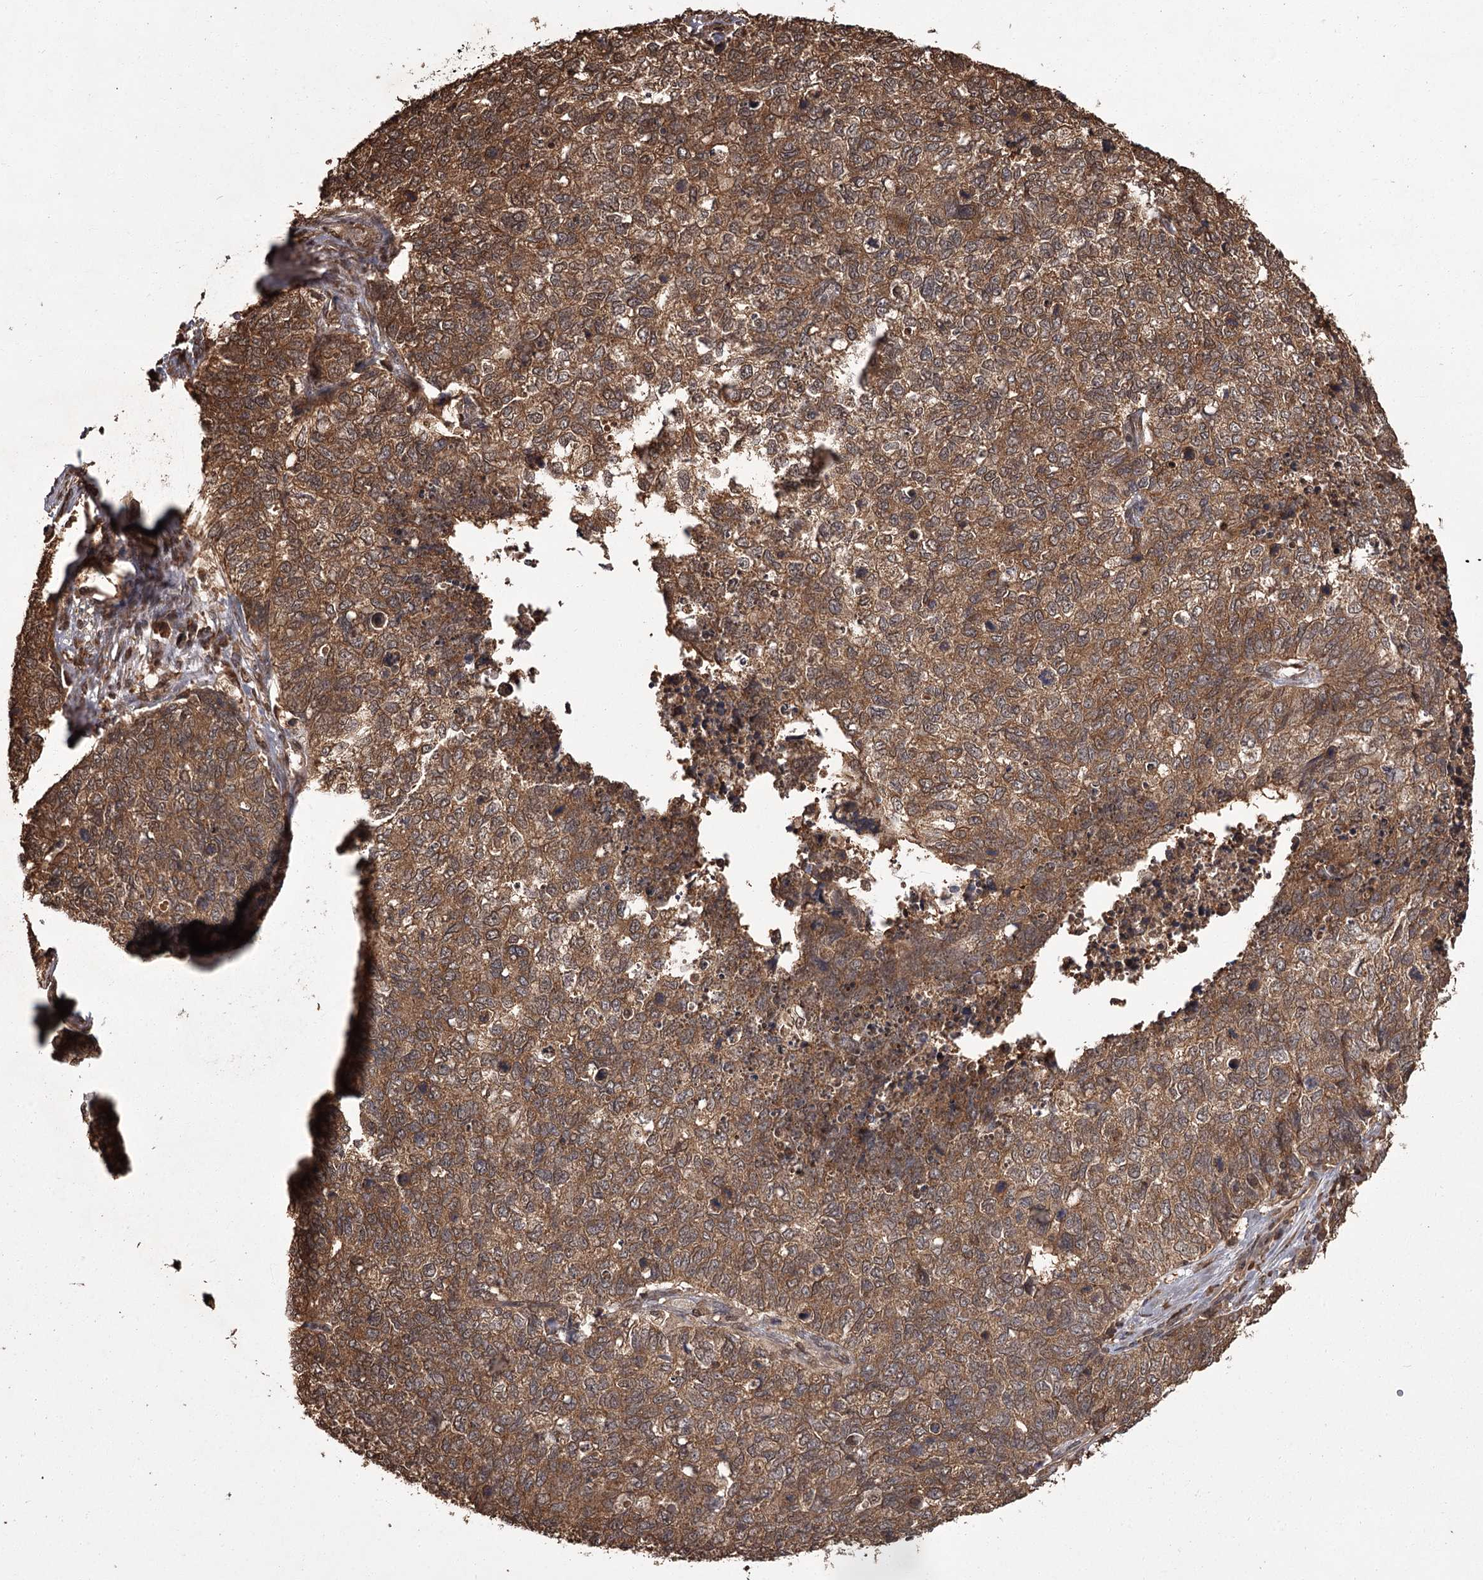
{"staining": {"intensity": "moderate", "quantity": ">75%", "location": "cytoplasmic/membranous"}, "tissue": "cervical cancer", "cell_type": "Tumor cells", "image_type": "cancer", "snomed": [{"axis": "morphology", "description": "Squamous cell carcinoma, NOS"}, {"axis": "topography", "description": "Cervix"}], "caption": "Cervical squamous cell carcinoma stained with a protein marker exhibits moderate staining in tumor cells.", "gene": "NPRL2", "patient": {"sex": "female", "age": 63}}